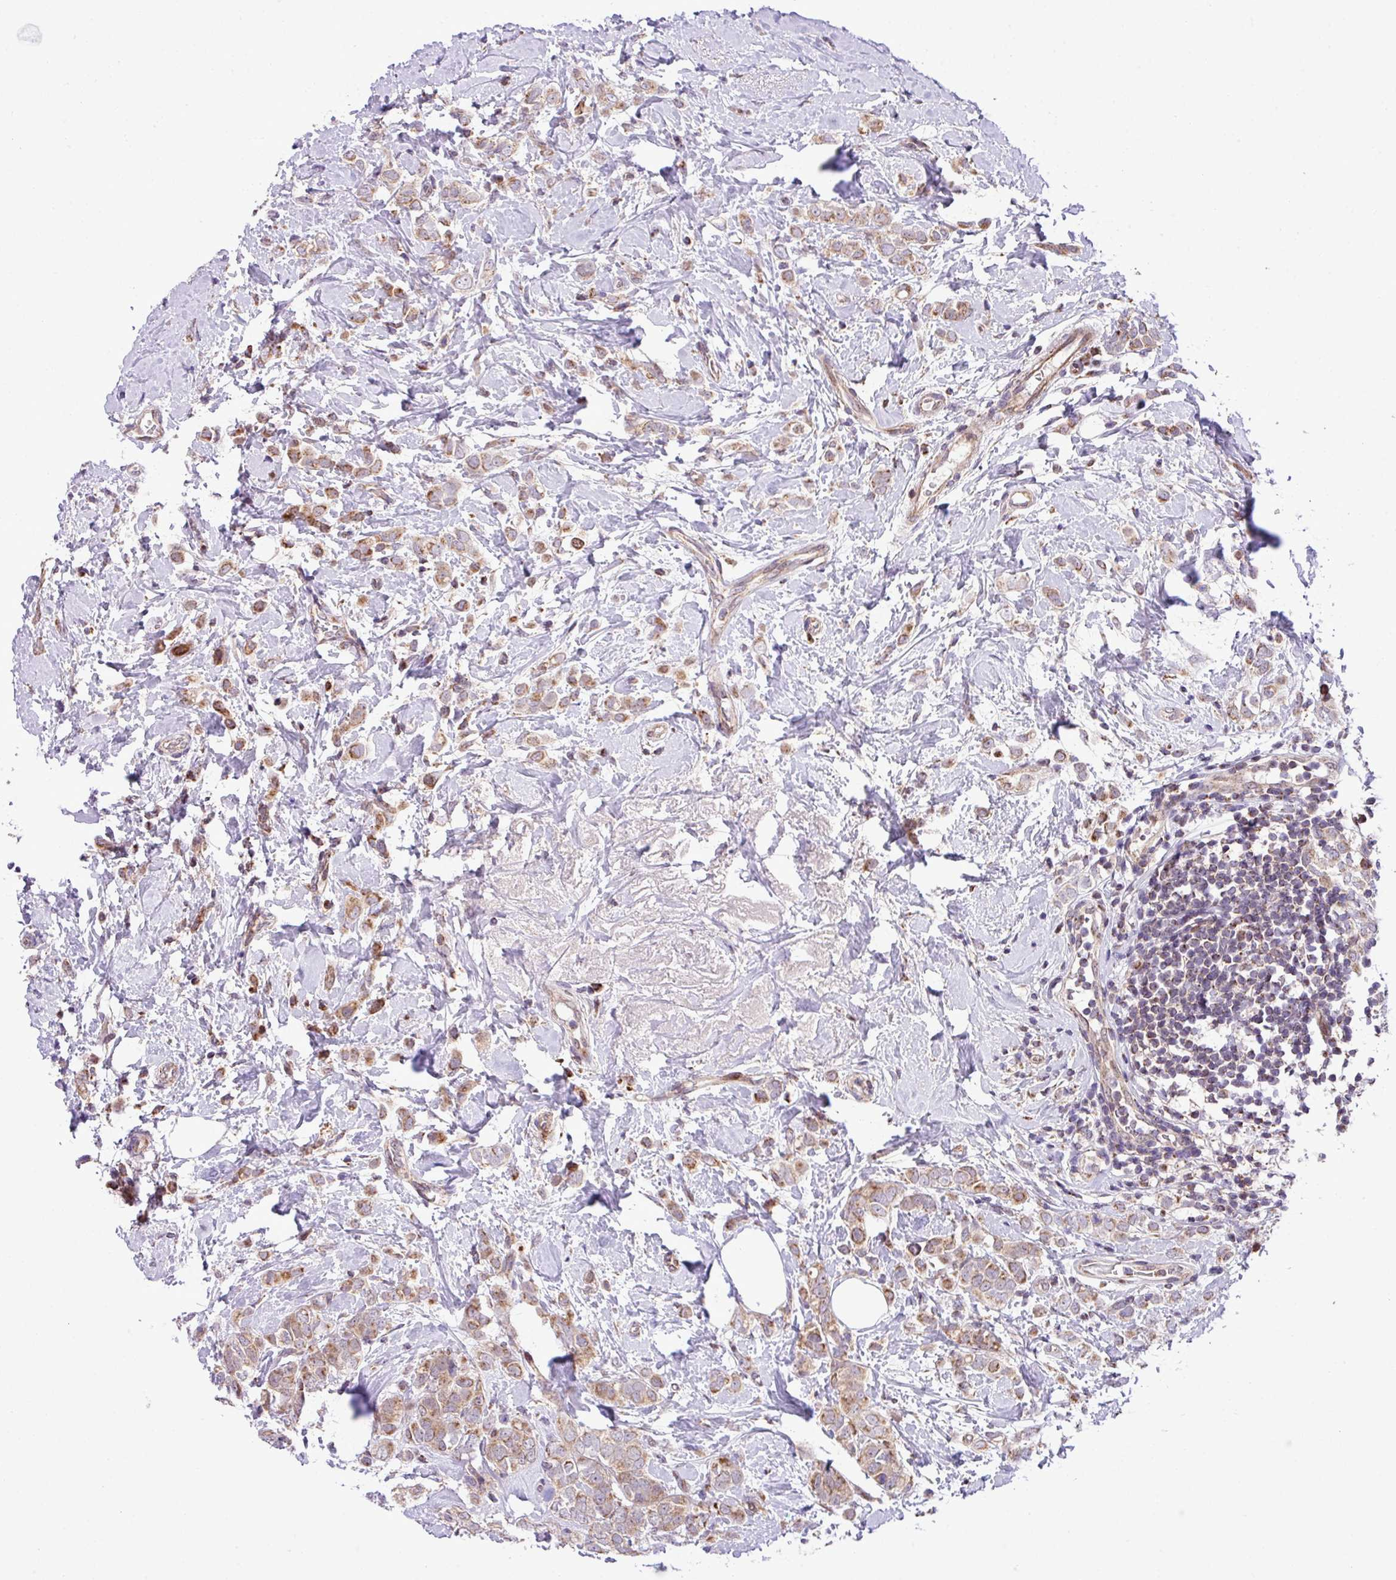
{"staining": {"intensity": "moderate", "quantity": ">75%", "location": "cytoplasmic/membranous"}, "tissue": "breast cancer", "cell_type": "Tumor cells", "image_type": "cancer", "snomed": [{"axis": "morphology", "description": "Lobular carcinoma"}, {"axis": "topography", "description": "Breast"}], "caption": "Protein staining by immunohistochemistry (IHC) demonstrates moderate cytoplasmic/membranous expression in approximately >75% of tumor cells in breast cancer.", "gene": "B3GNT9", "patient": {"sex": "female", "age": 47}}